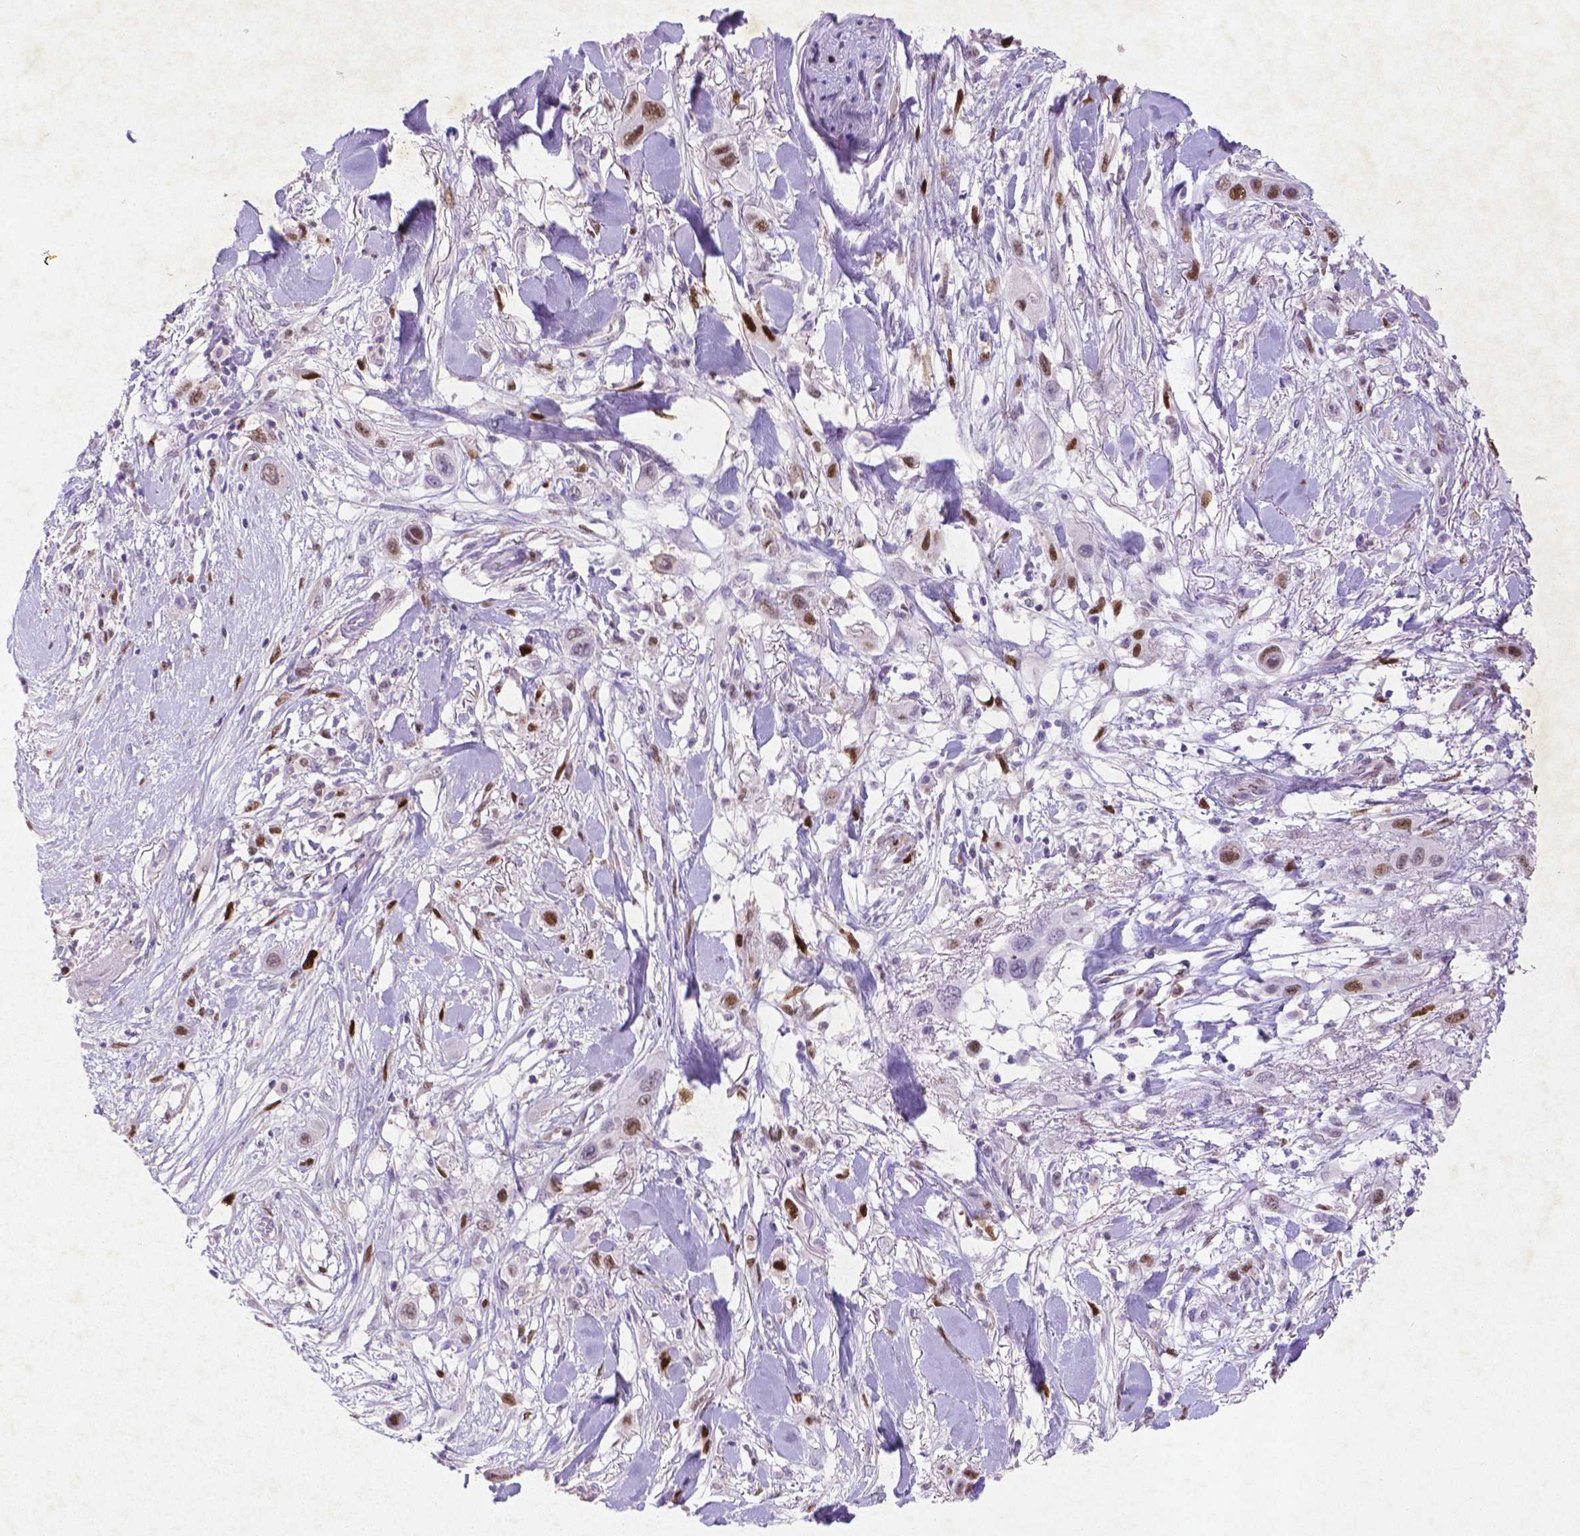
{"staining": {"intensity": "moderate", "quantity": ">75%", "location": "cytoplasmic/membranous"}, "tissue": "skin cancer", "cell_type": "Tumor cells", "image_type": "cancer", "snomed": [{"axis": "morphology", "description": "Squamous cell carcinoma, NOS"}, {"axis": "topography", "description": "Skin"}], "caption": "A high-resolution histopathology image shows immunohistochemistry staining of skin cancer (squamous cell carcinoma), which demonstrates moderate cytoplasmic/membranous expression in approximately >75% of tumor cells.", "gene": "CDKN1A", "patient": {"sex": "male", "age": 79}}